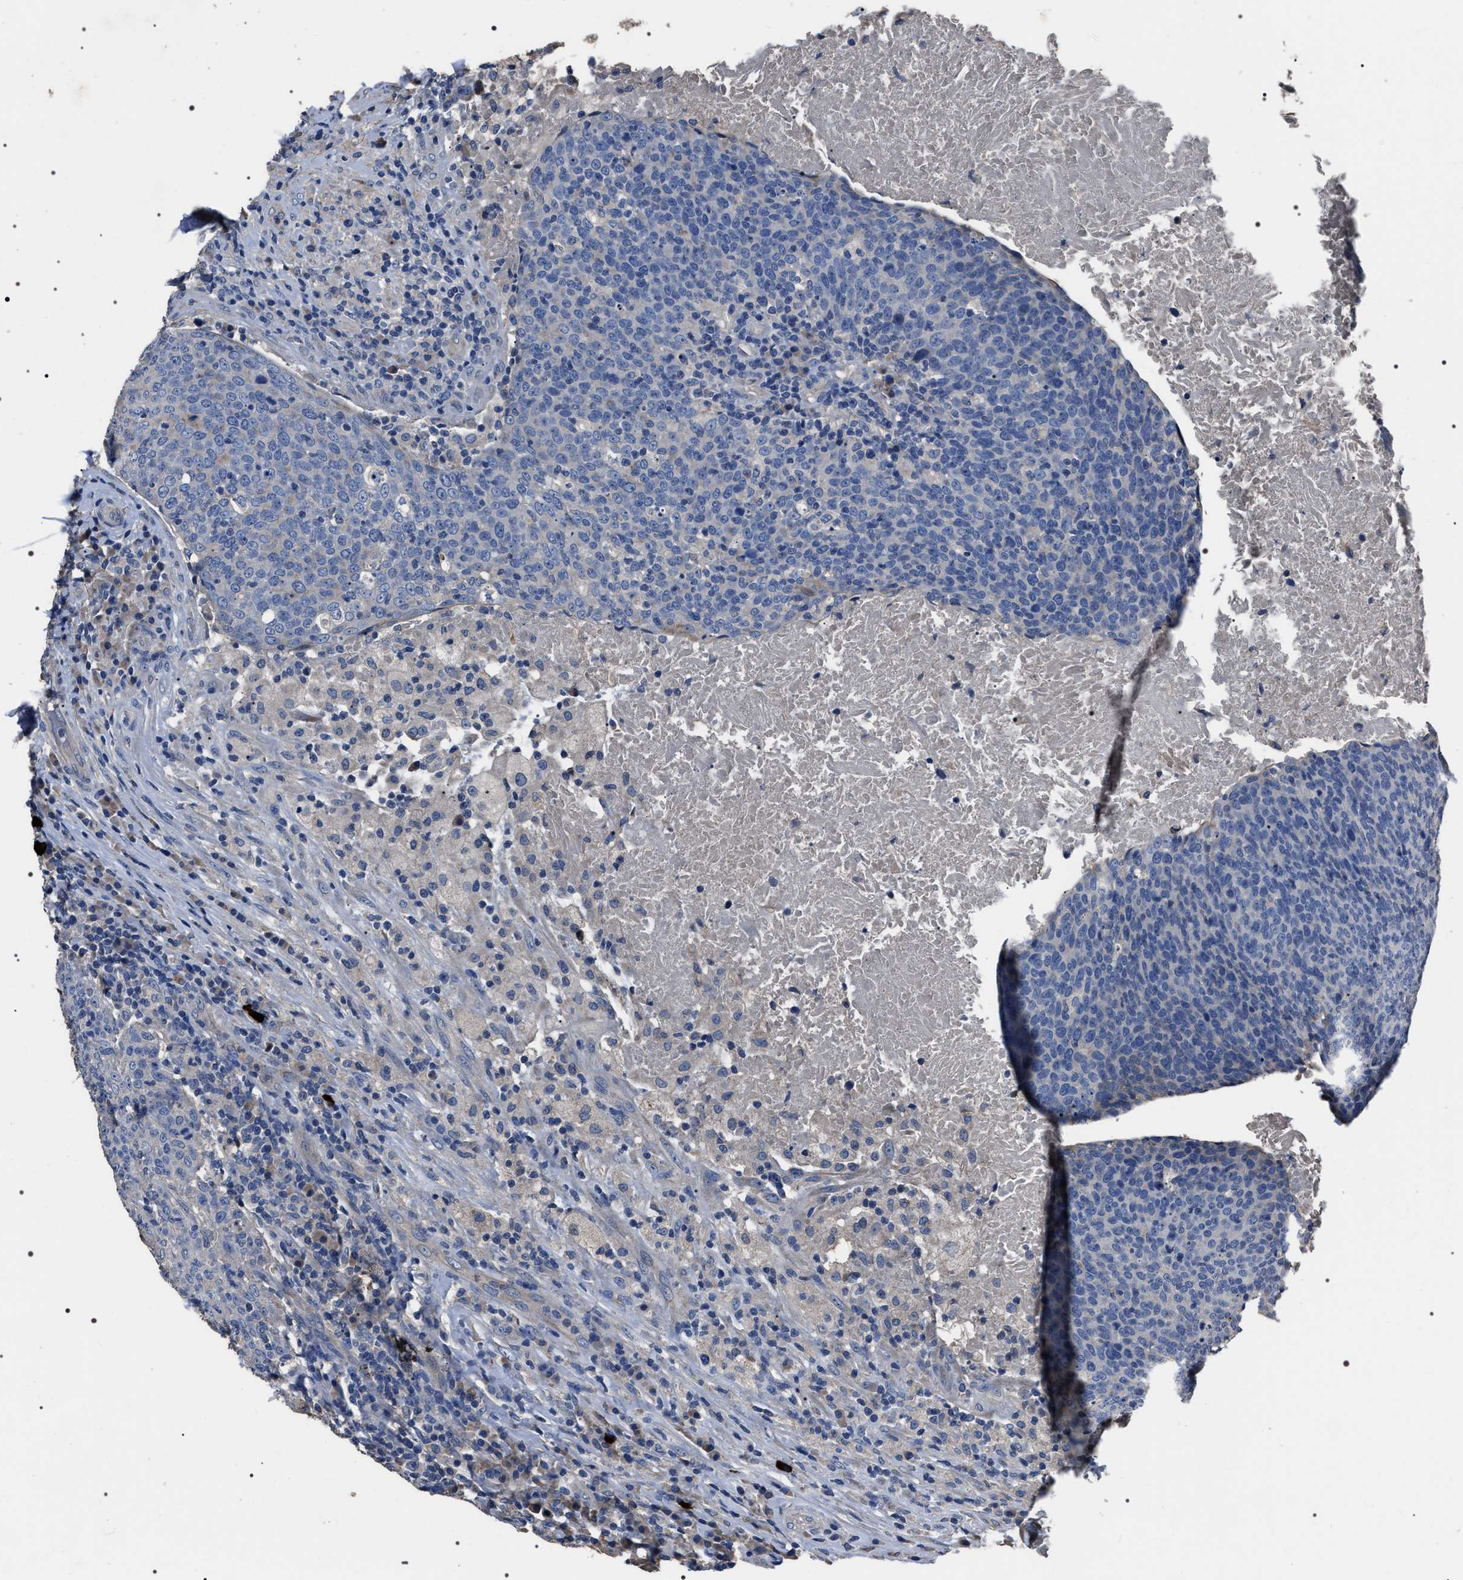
{"staining": {"intensity": "negative", "quantity": "none", "location": "none"}, "tissue": "head and neck cancer", "cell_type": "Tumor cells", "image_type": "cancer", "snomed": [{"axis": "morphology", "description": "Squamous cell carcinoma, NOS"}, {"axis": "morphology", "description": "Squamous cell carcinoma, metastatic, NOS"}, {"axis": "topography", "description": "Lymph node"}, {"axis": "topography", "description": "Head-Neck"}], "caption": "DAB immunohistochemical staining of squamous cell carcinoma (head and neck) shows no significant staining in tumor cells. (DAB (3,3'-diaminobenzidine) immunohistochemistry (IHC) with hematoxylin counter stain).", "gene": "TRIM54", "patient": {"sex": "male", "age": 62}}